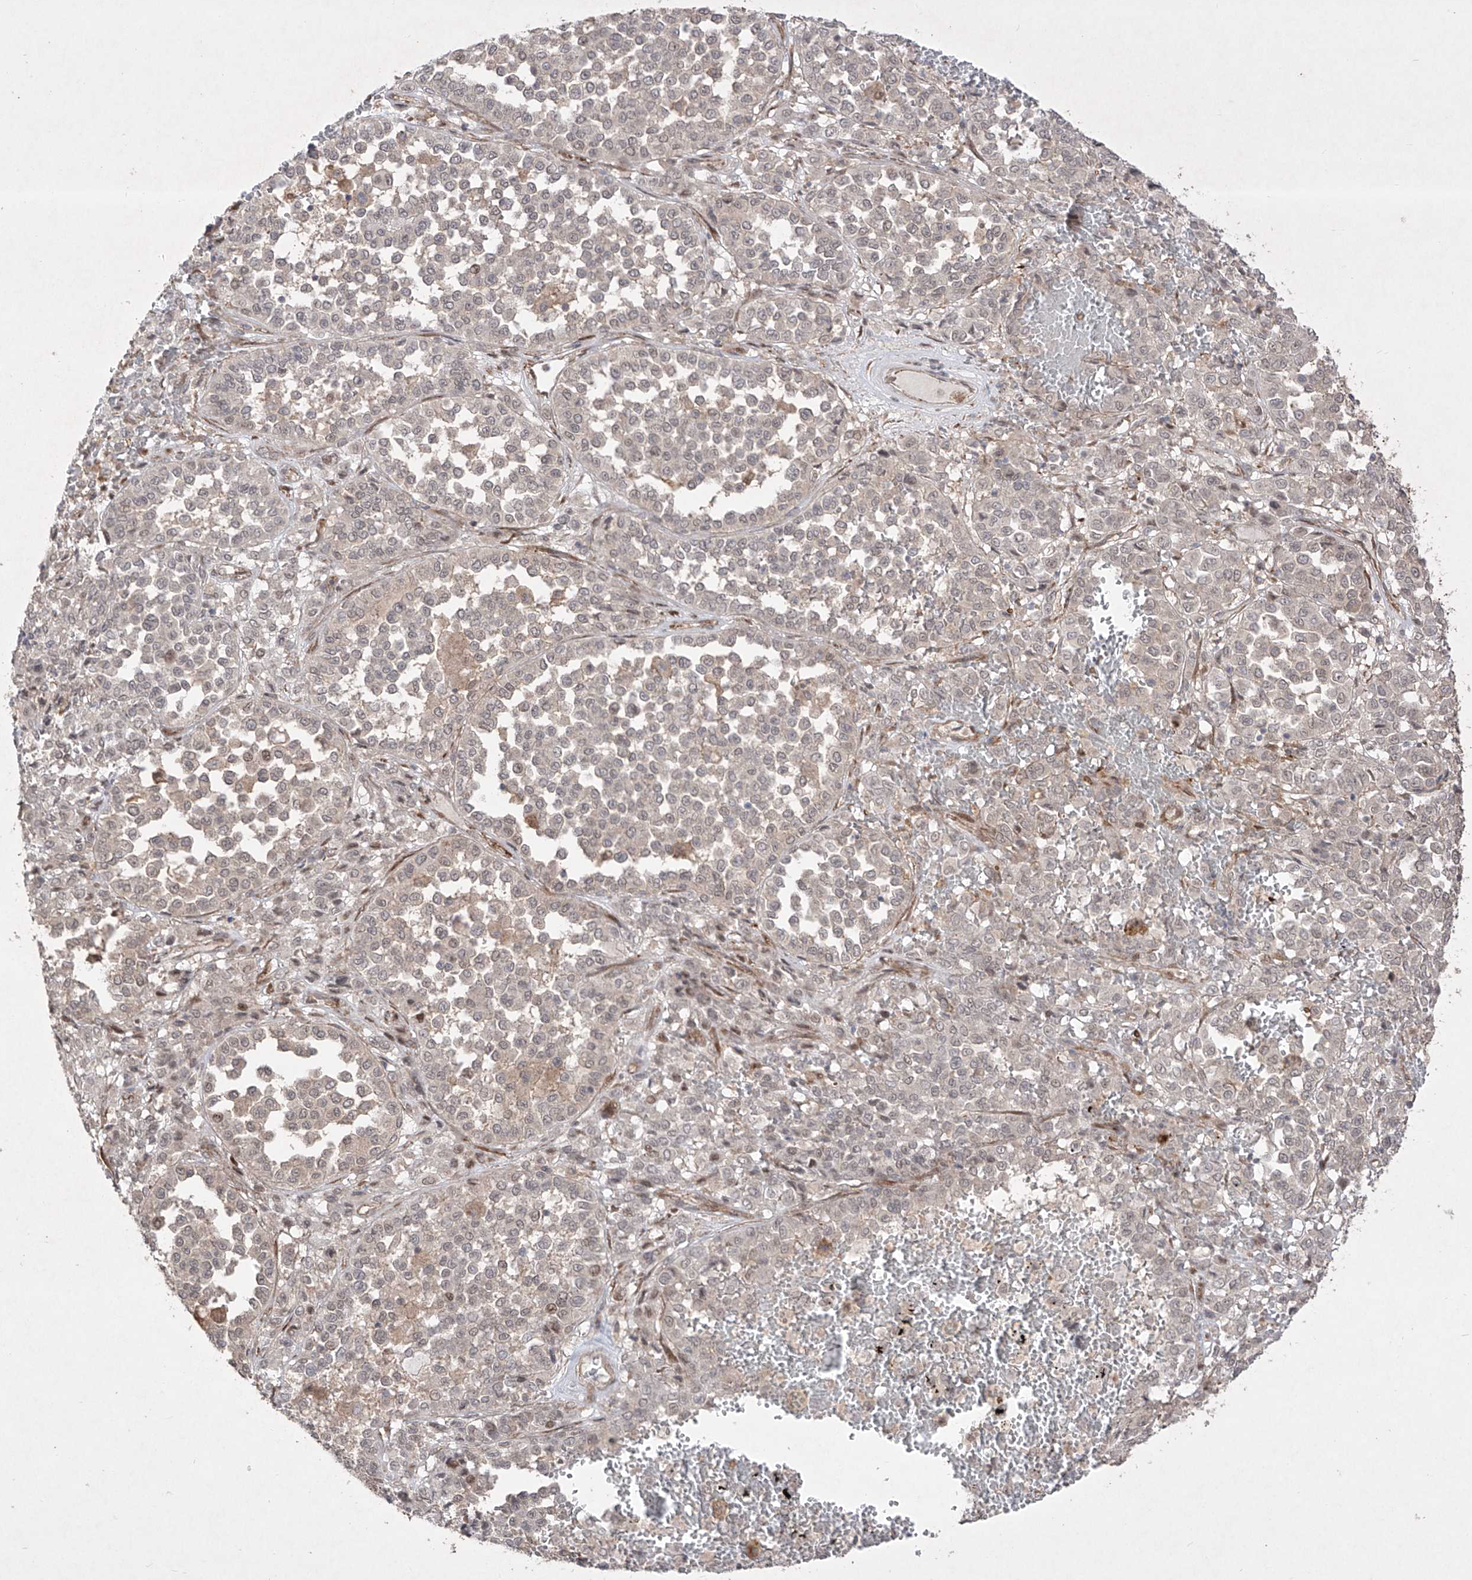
{"staining": {"intensity": "negative", "quantity": "none", "location": "none"}, "tissue": "melanoma", "cell_type": "Tumor cells", "image_type": "cancer", "snomed": [{"axis": "morphology", "description": "Malignant melanoma, Metastatic site"}, {"axis": "topography", "description": "Pancreas"}], "caption": "This is an immunohistochemistry (IHC) photomicrograph of melanoma. There is no staining in tumor cells.", "gene": "KDM1B", "patient": {"sex": "female", "age": 30}}